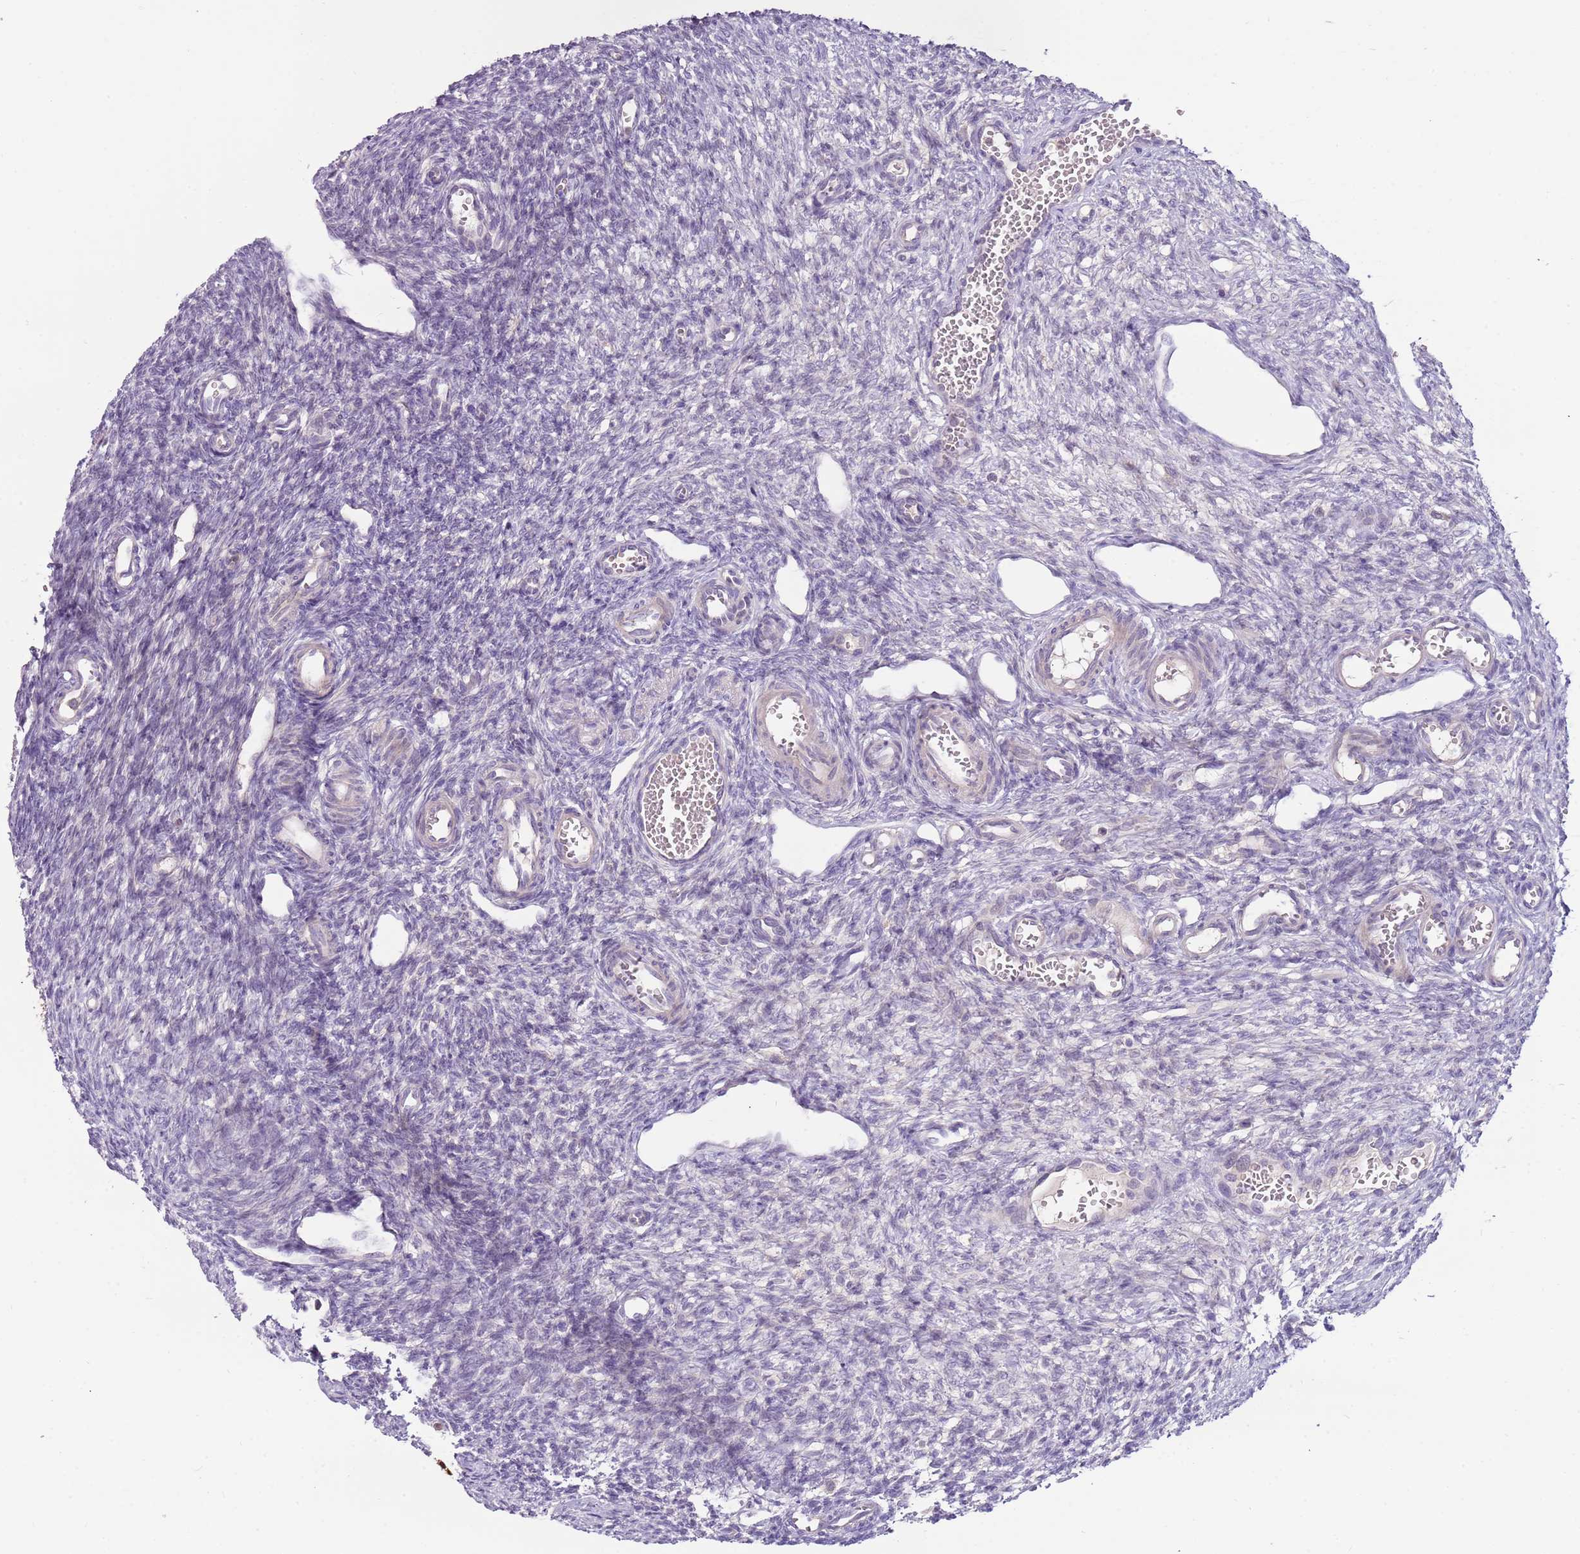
{"staining": {"intensity": "negative", "quantity": "none", "location": "none"}, "tissue": "ovary", "cell_type": "Ovarian stroma cells", "image_type": "normal", "snomed": [{"axis": "morphology", "description": "Normal tissue, NOS"}, {"axis": "morphology", "description": "Cyst, NOS"}, {"axis": "topography", "description": "Ovary"}], "caption": "Immunohistochemistry (IHC) histopathology image of unremarkable human ovary stained for a protein (brown), which displays no expression in ovarian stroma cells.", "gene": "ARHGAP5", "patient": {"sex": "female", "age": 33}}